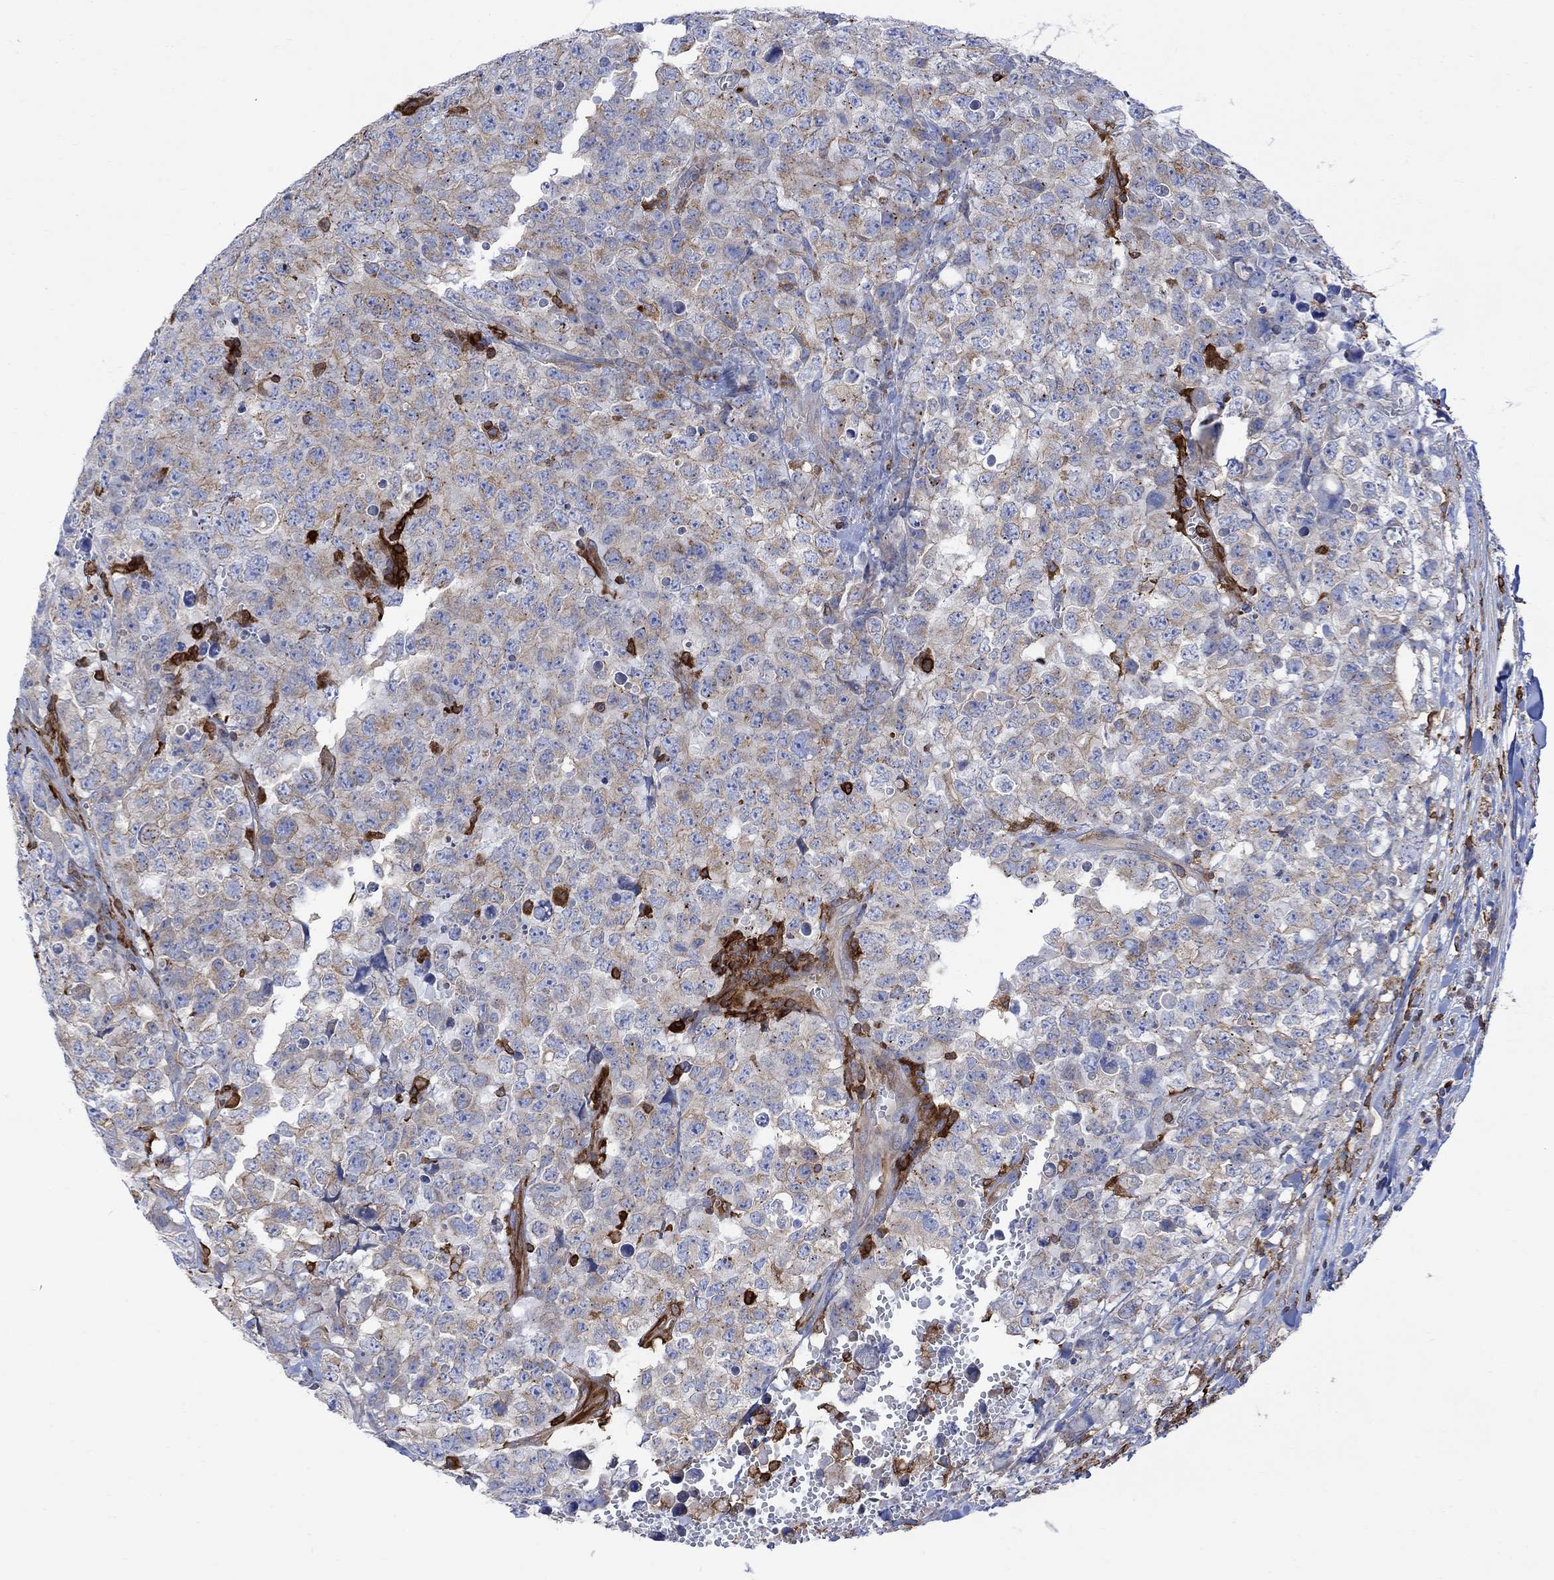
{"staining": {"intensity": "weak", "quantity": ">75%", "location": "cytoplasmic/membranous"}, "tissue": "testis cancer", "cell_type": "Tumor cells", "image_type": "cancer", "snomed": [{"axis": "morphology", "description": "Carcinoma, Embryonal, NOS"}, {"axis": "topography", "description": "Testis"}], "caption": "A brown stain labels weak cytoplasmic/membranous expression of a protein in embryonal carcinoma (testis) tumor cells.", "gene": "GBP5", "patient": {"sex": "male", "age": 23}}